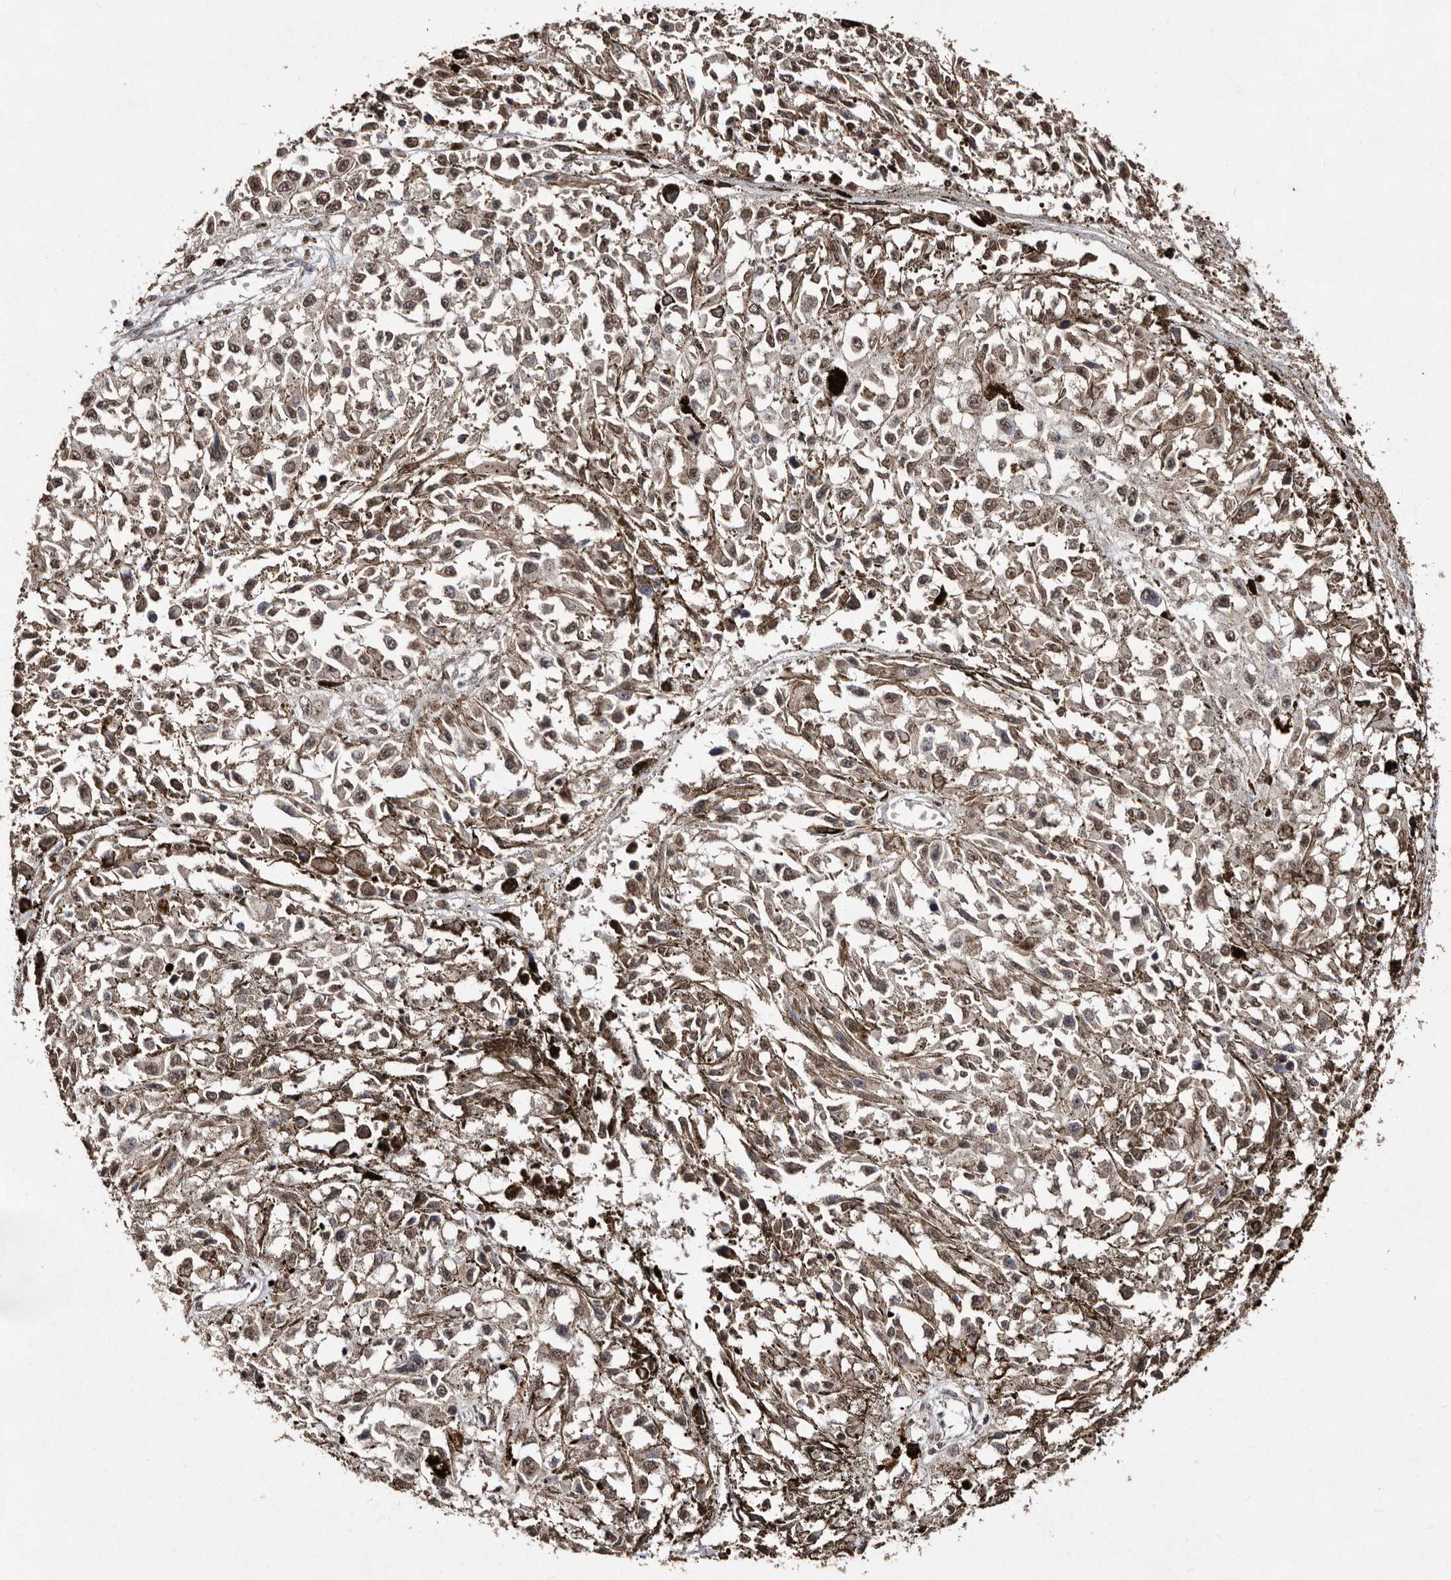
{"staining": {"intensity": "moderate", "quantity": ">75%", "location": "nuclear"}, "tissue": "melanoma", "cell_type": "Tumor cells", "image_type": "cancer", "snomed": [{"axis": "morphology", "description": "Malignant melanoma, Metastatic site"}, {"axis": "topography", "description": "Lymph node"}], "caption": "Melanoma stained for a protein exhibits moderate nuclear positivity in tumor cells. Using DAB (brown) and hematoxylin (blue) stains, captured at high magnification using brightfield microscopy.", "gene": "ERBB4", "patient": {"sex": "male", "age": 59}}